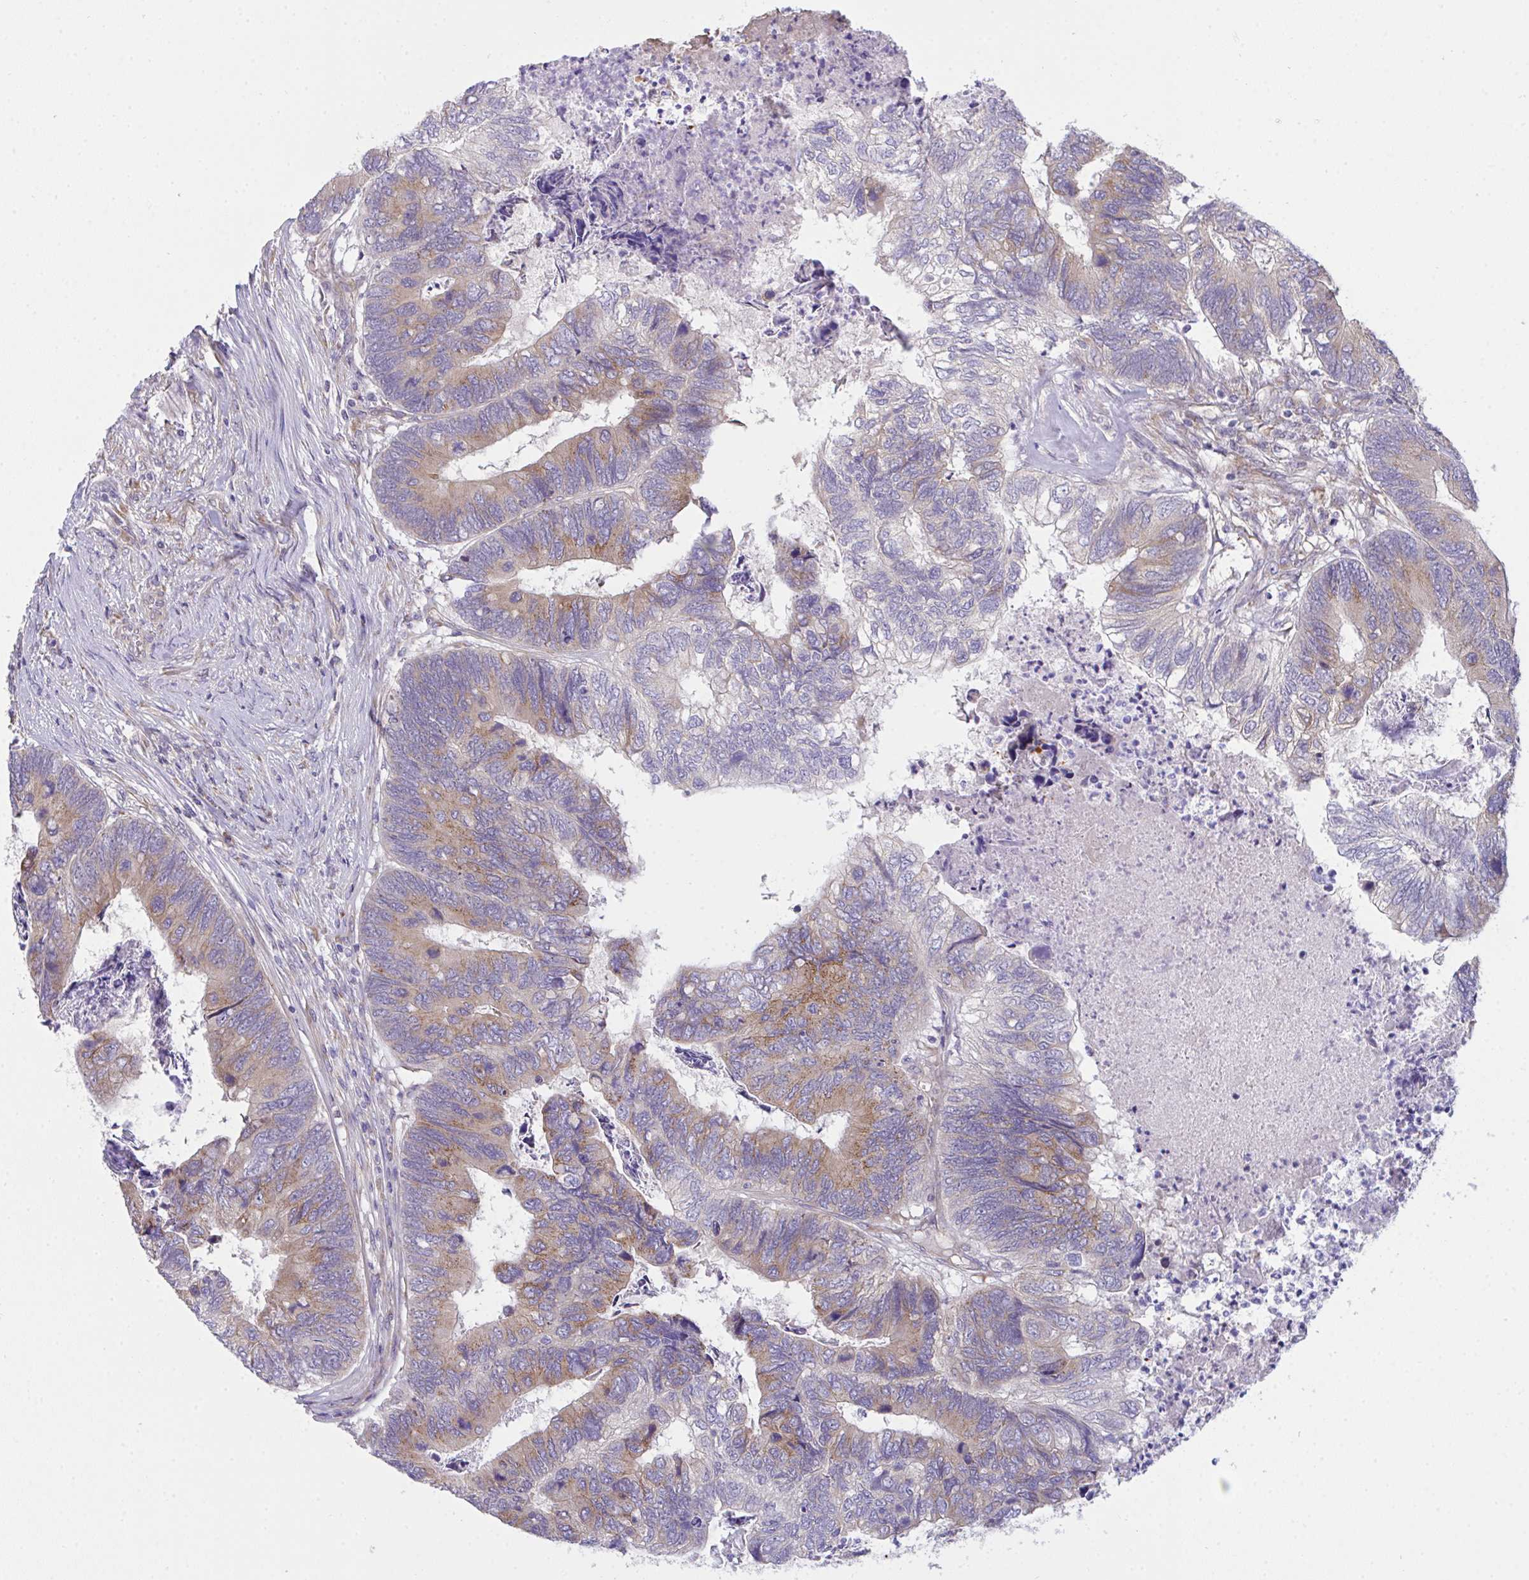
{"staining": {"intensity": "weak", "quantity": "25%-75%", "location": "cytoplasmic/membranous"}, "tissue": "colorectal cancer", "cell_type": "Tumor cells", "image_type": "cancer", "snomed": [{"axis": "morphology", "description": "Adenocarcinoma, NOS"}, {"axis": "topography", "description": "Colon"}], "caption": "IHC photomicrograph of neoplastic tissue: colorectal cancer (adenocarcinoma) stained using IHC exhibits low levels of weak protein expression localized specifically in the cytoplasmic/membranous of tumor cells, appearing as a cytoplasmic/membranous brown color.", "gene": "MIA3", "patient": {"sex": "female", "age": 67}}